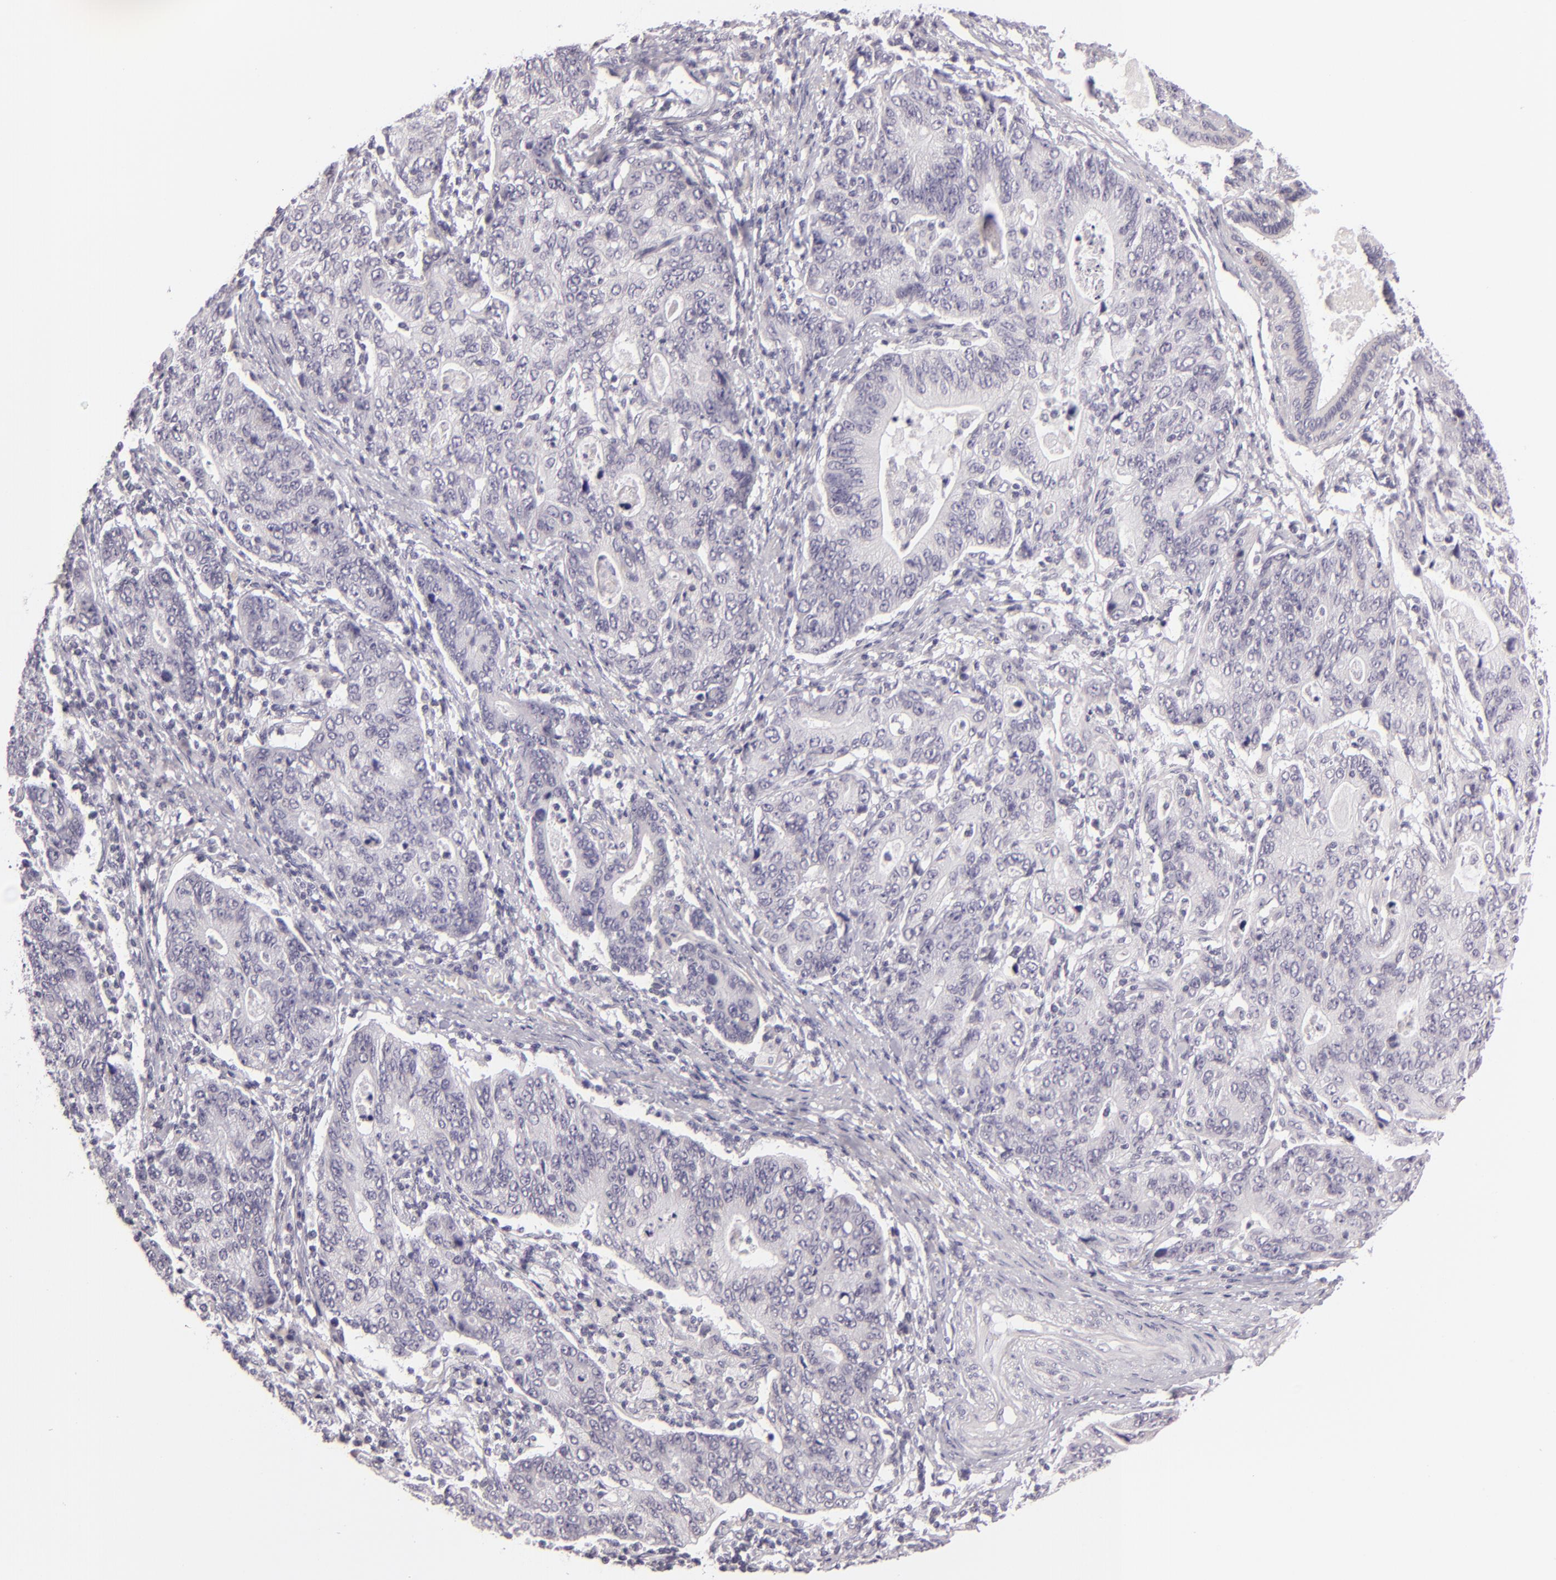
{"staining": {"intensity": "negative", "quantity": "none", "location": "none"}, "tissue": "stomach cancer", "cell_type": "Tumor cells", "image_type": "cancer", "snomed": [{"axis": "morphology", "description": "Adenocarcinoma, NOS"}, {"axis": "topography", "description": "Esophagus"}, {"axis": "topography", "description": "Stomach"}], "caption": "DAB immunohistochemical staining of adenocarcinoma (stomach) displays no significant staining in tumor cells.", "gene": "EGFL6", "patient": {"sex": "male", "age": 74}}